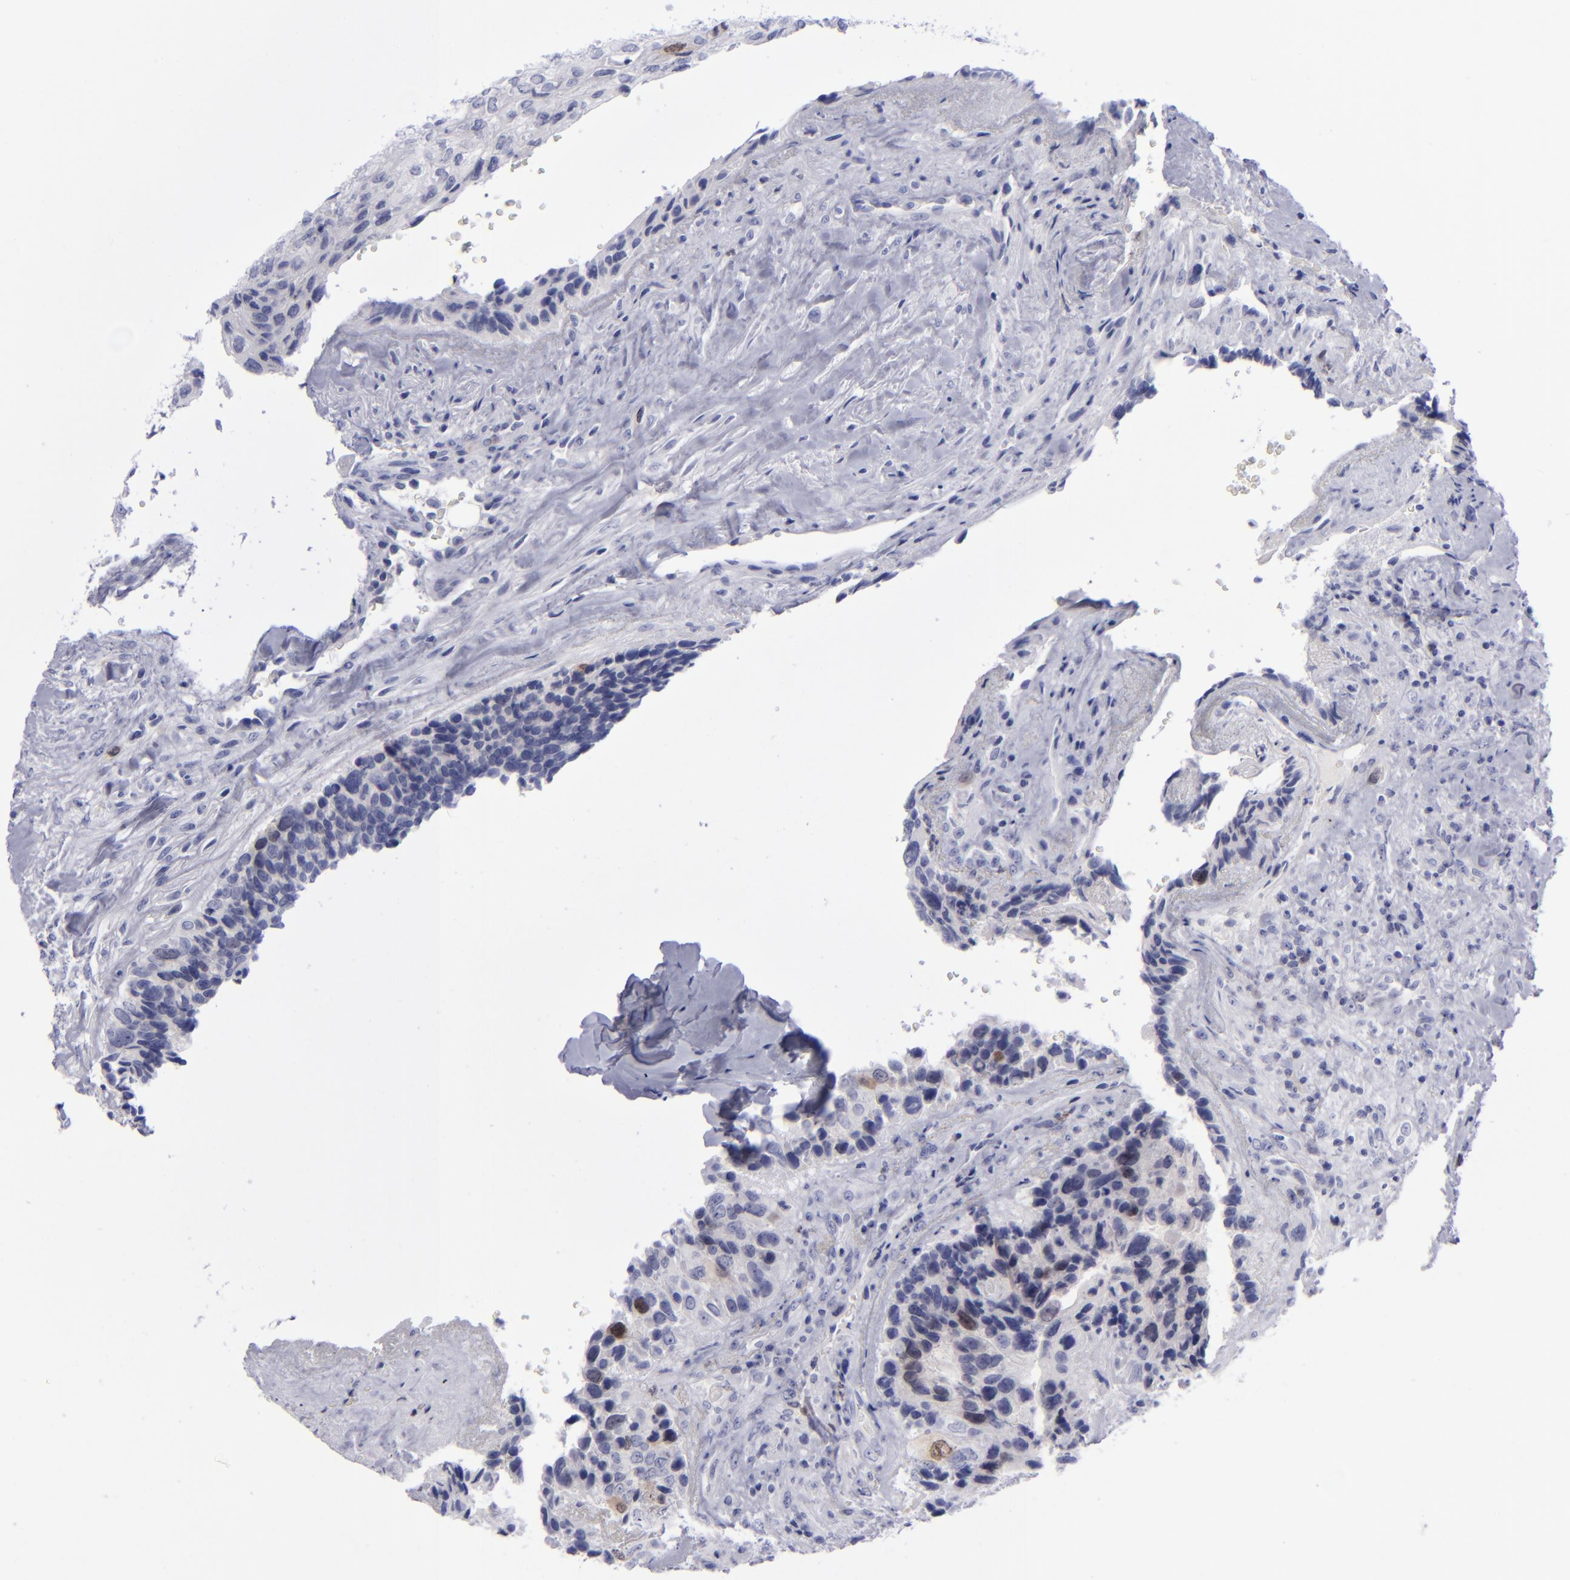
{"staining": {"intensity": "negative", "quantity": "none", "location": "none"}, "tissue": "breast cancer", "cell_type": "Tumor cells", "image_type": "cancer", "snomed": [{"axis": "morphology", "description": "Neoplasm, malignant, NOS"}, {"axis": "topography", "description": "Breast"}], "caption": "Breast cancer was stained to show a protein in brown. There is no significant positivity in tumor cells. Nuclei are stained in blue.", "gene": "AURKA", "patient": {"sex": "female", "age": 50}}